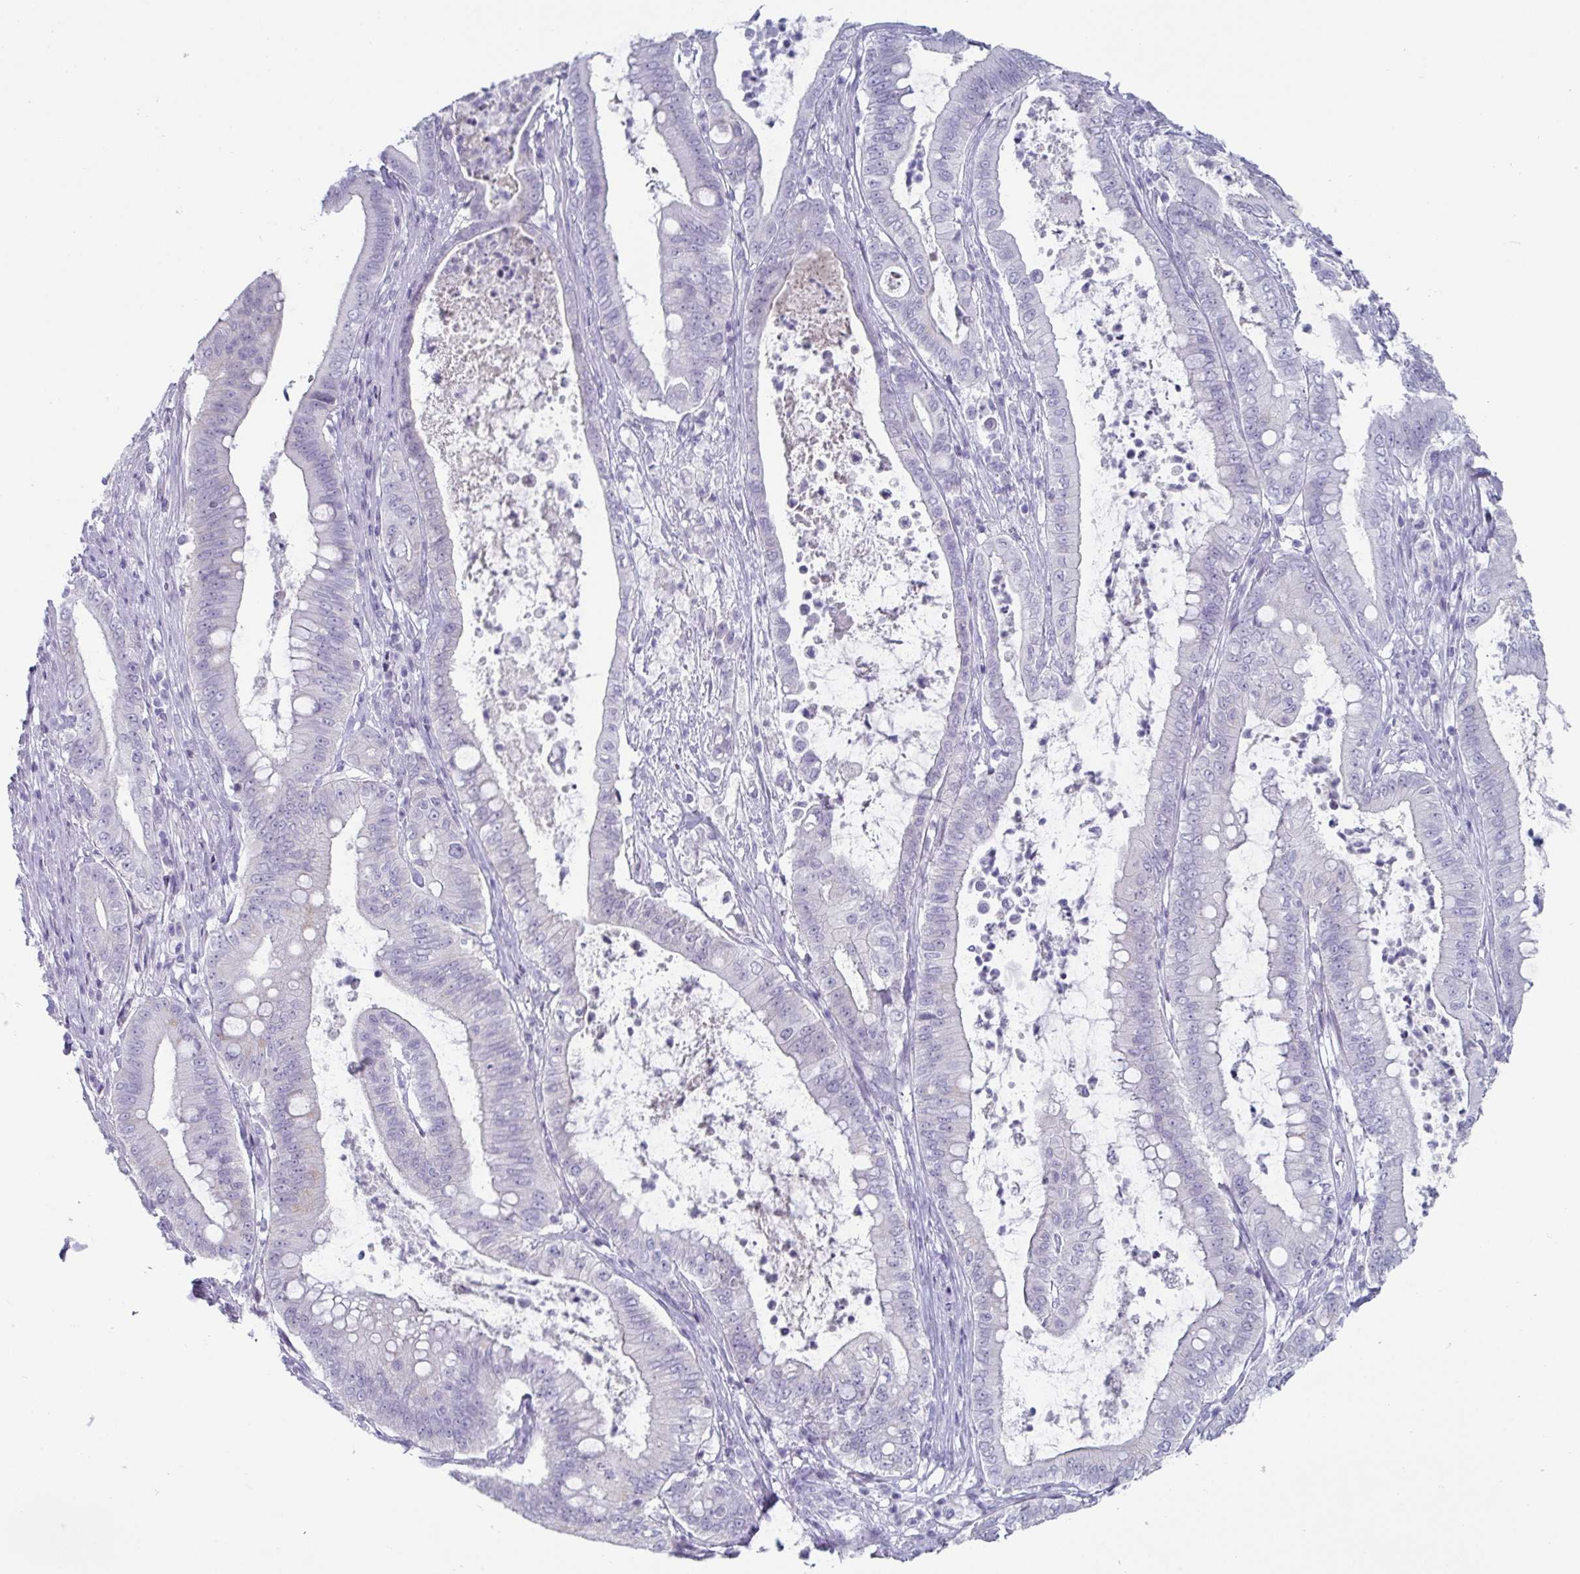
{"staining": {"intensity": "negative", "quantity": "none", "location": "none"}, "tissue": "pancreatic cancer", "cell_type": "Tumor cells", "image_type": "cancer", "snomed": [{"axis": "morphology", "description": "Adenocarcinoma, NOS"}, {"axis": "topography", "description": "Pancreas"}], "caption": "Tumor cells show no significant positivity in pancreatic cancer (adenocarcinoma).", "gene": "VSIG10L", "patient": {"sex": "male", "age": 71}}